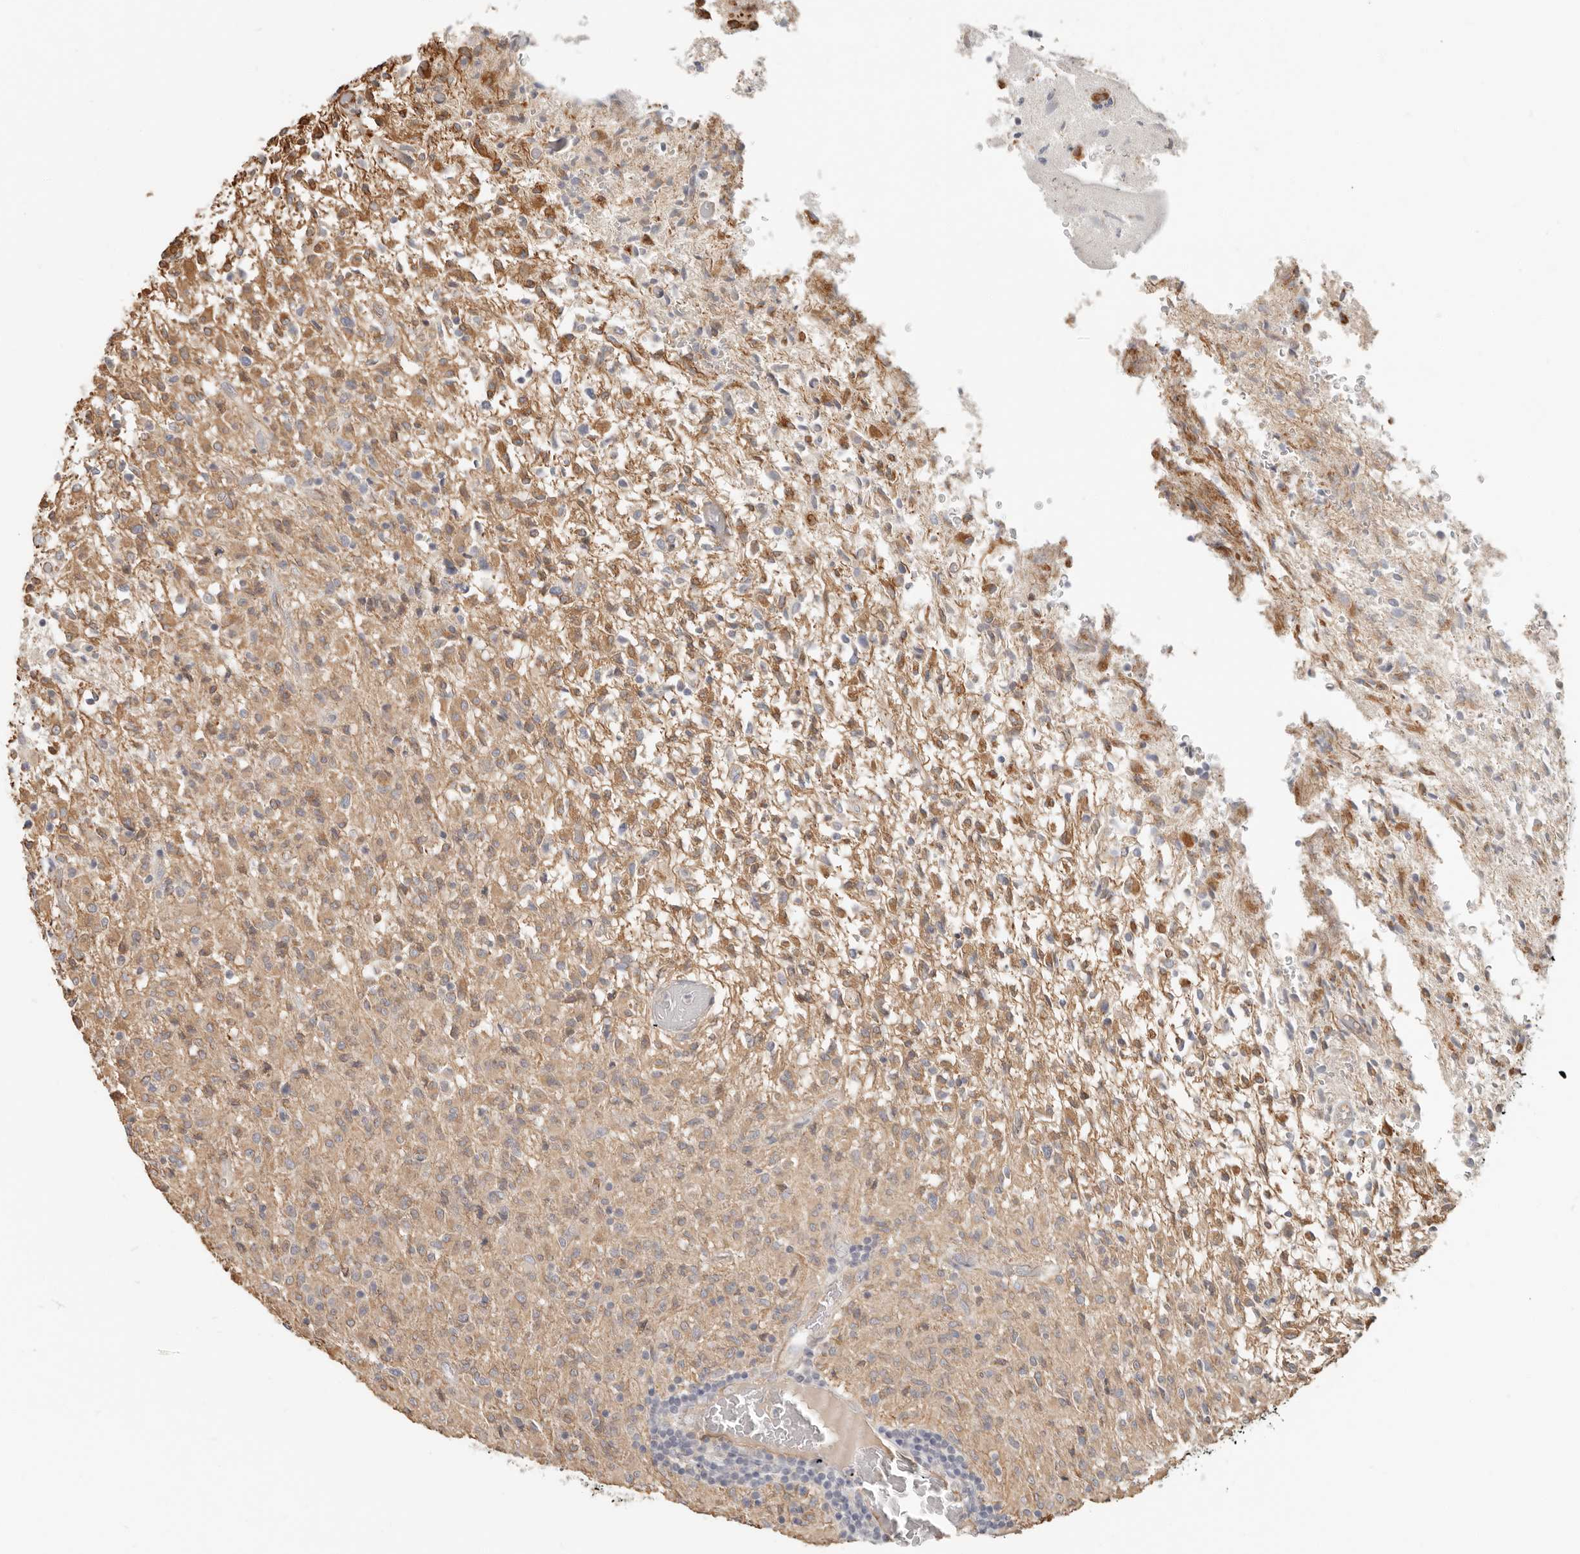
{"staining": {"intensity": "moderate", "quantity": "25%-75%", "location": "cytoplasmic/membranous"}, "tissue": "glioma", "cell_type": "Tumor cells", "image_type": "cancer", "snomed": [{"axis": "morphology", "description": "Glioma, malignant, High grade"}, {"axis": "topography", "description": "Brain"}], "caption": "DAB (3,3'-diaminobenzidine) immunohistochemical staining of high-grade glioma (malignant) displays moderate cytoplasmic/membranous protein expression in approximately 25%-75% of tumor cells.", "gene": "SPRING1", "patient": {"sex": "female", "age": 57}}